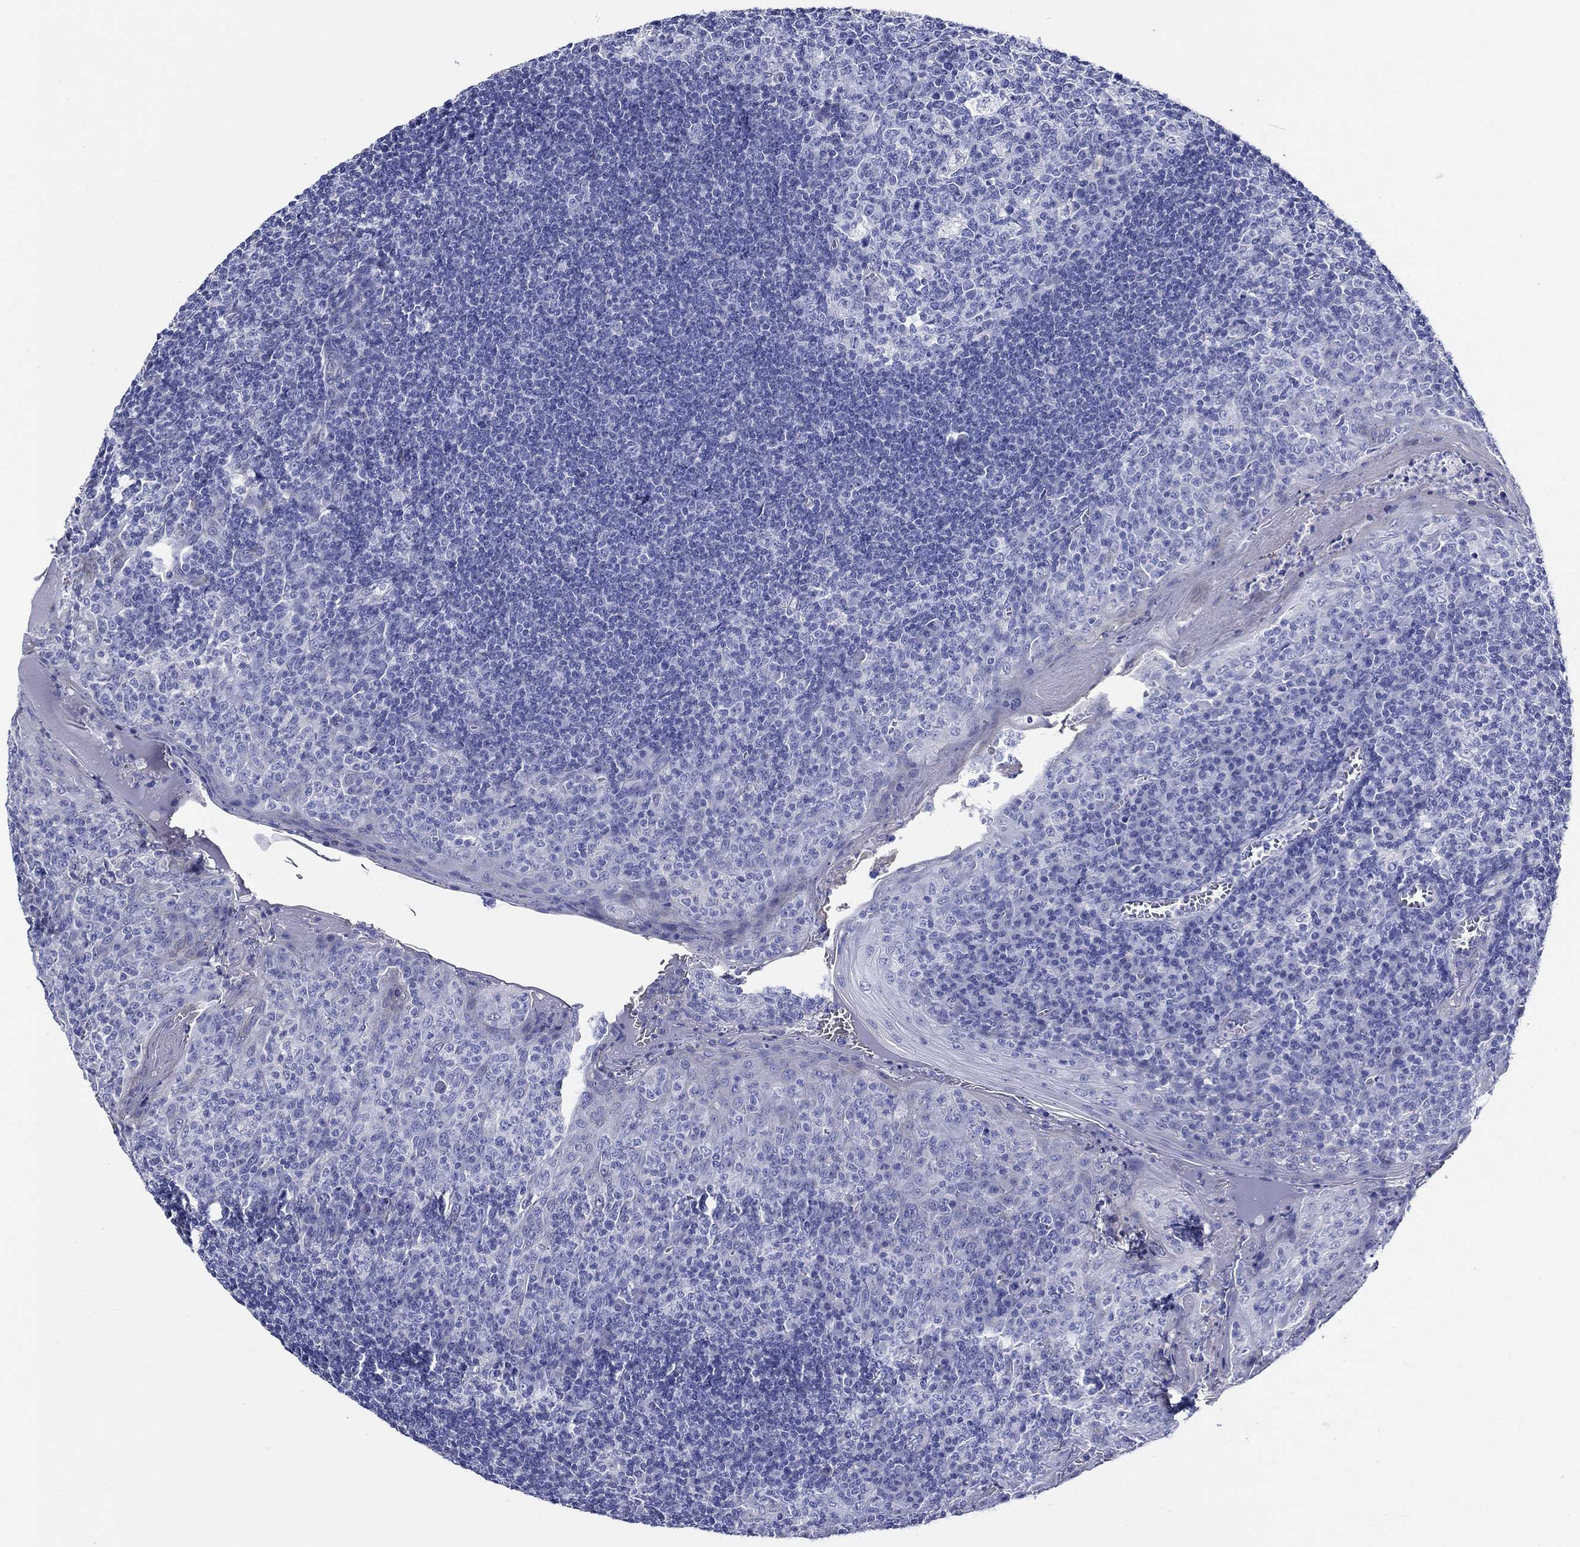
{"staining": {"intensity": "negative", "quantity": "none", "location": "none"}, "tissue": "tonsil", "cell_type": "Germinal center cells", "image_type": "normal", "snomed": [{"axis": "morphology", "description": "Normal tissue, NOS"}, {"axis": "topography", "description": "Tonsil"}], "caption": "Micrograph shows no protein expression in germinal center cells of benign tonsil.", "gene": "CRYGS", "patient": {"sex": "female", "age": 13}}